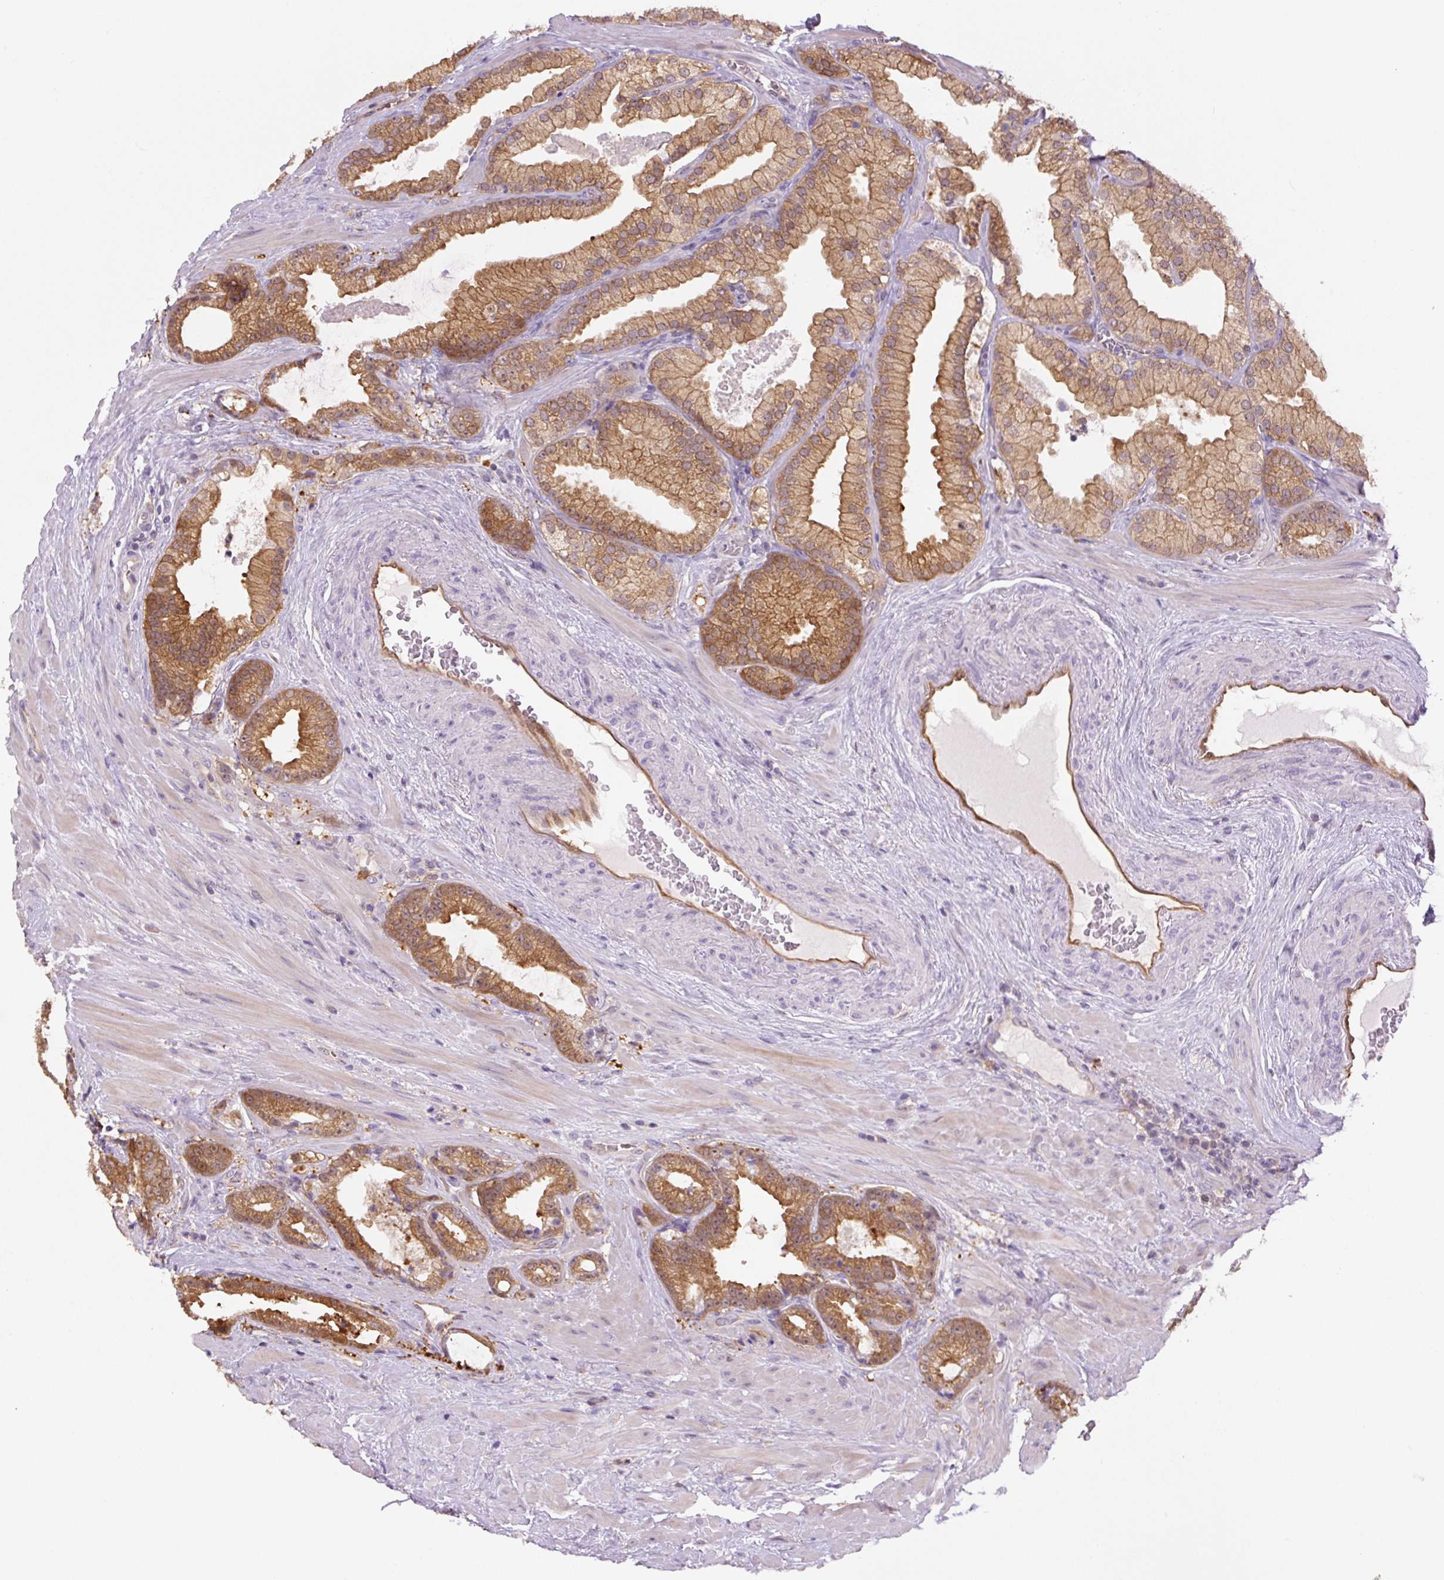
{"staining": {"intensity": "moderate", "quantity": ">75%", "location": "cytoplasmic/membranous"}, "tissue": "prostate cancer", "cell_type": "Tumor cells", "image_type": "cancer", "snomed": [{"axis": "morphology", "description": "Adenocarcinoma, High grade"}, {"axis": "topography", "description": "Prostate"}], "caption": "Brown immunohistochemical staining in prostate cancer (high-grade adenocarcinoma) shows moderate cytoplasmic/membranous expression in about >75% of tumor cells.", "gene": "SPSB2", "patient": {"sex": "male", "age": 68}}